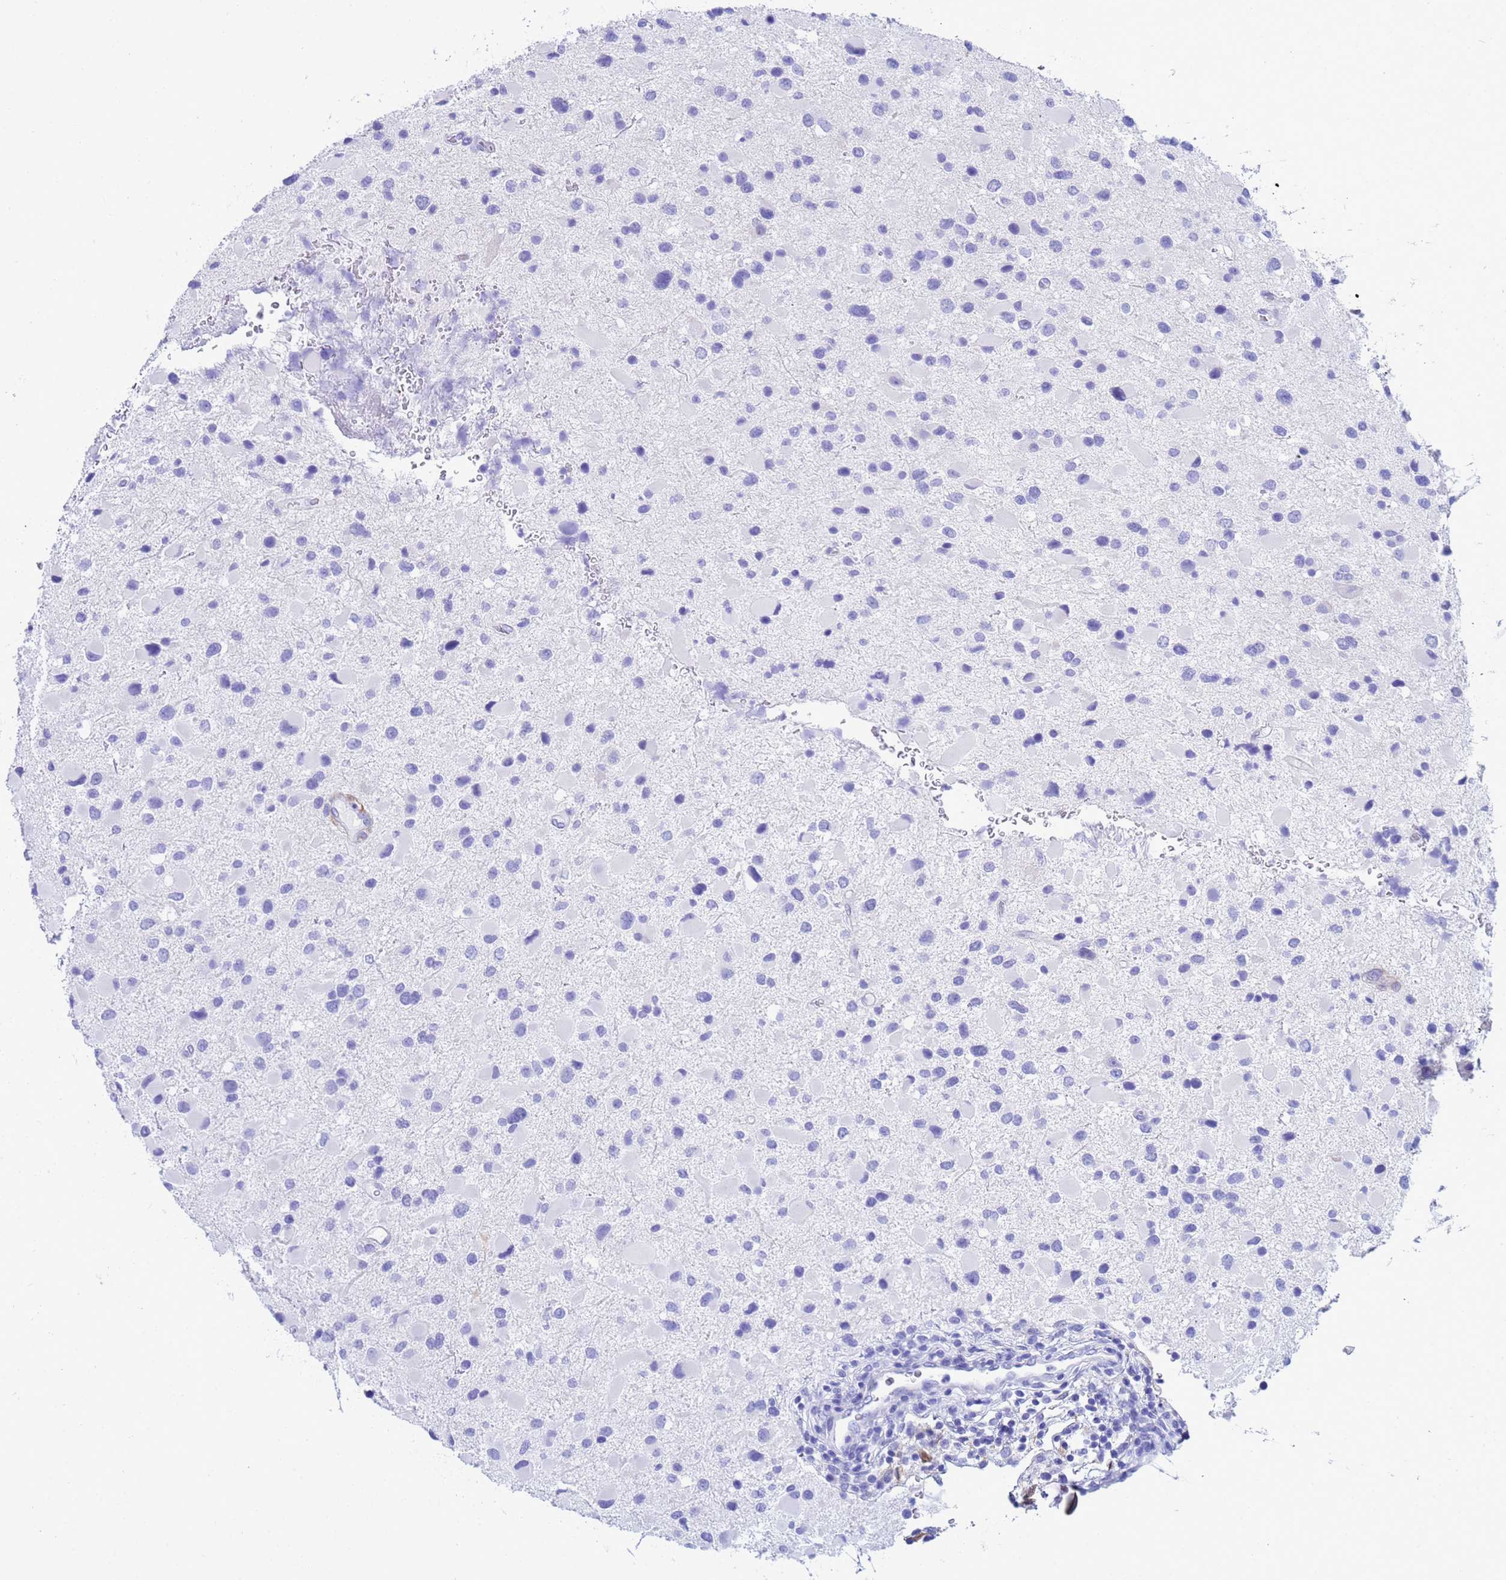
{"staining": {"intensity": "negative", "quantity": "none", "location": "none"}, "tissue": "glioma", "cell_type": "Tumor cells", "image_type": "cancer", "snomed": [{"axis": "morphology", "description": "Glioma, malignant, Low grade"}, {"axis": "topography", "description": "Brain"}], "caption": "Micrograph shows no protein staining in tumor cells of low-grade glioma (malignant) tissue.", "gene": "AKR1C2", "patient": {"sex": "female", "age": 32}}